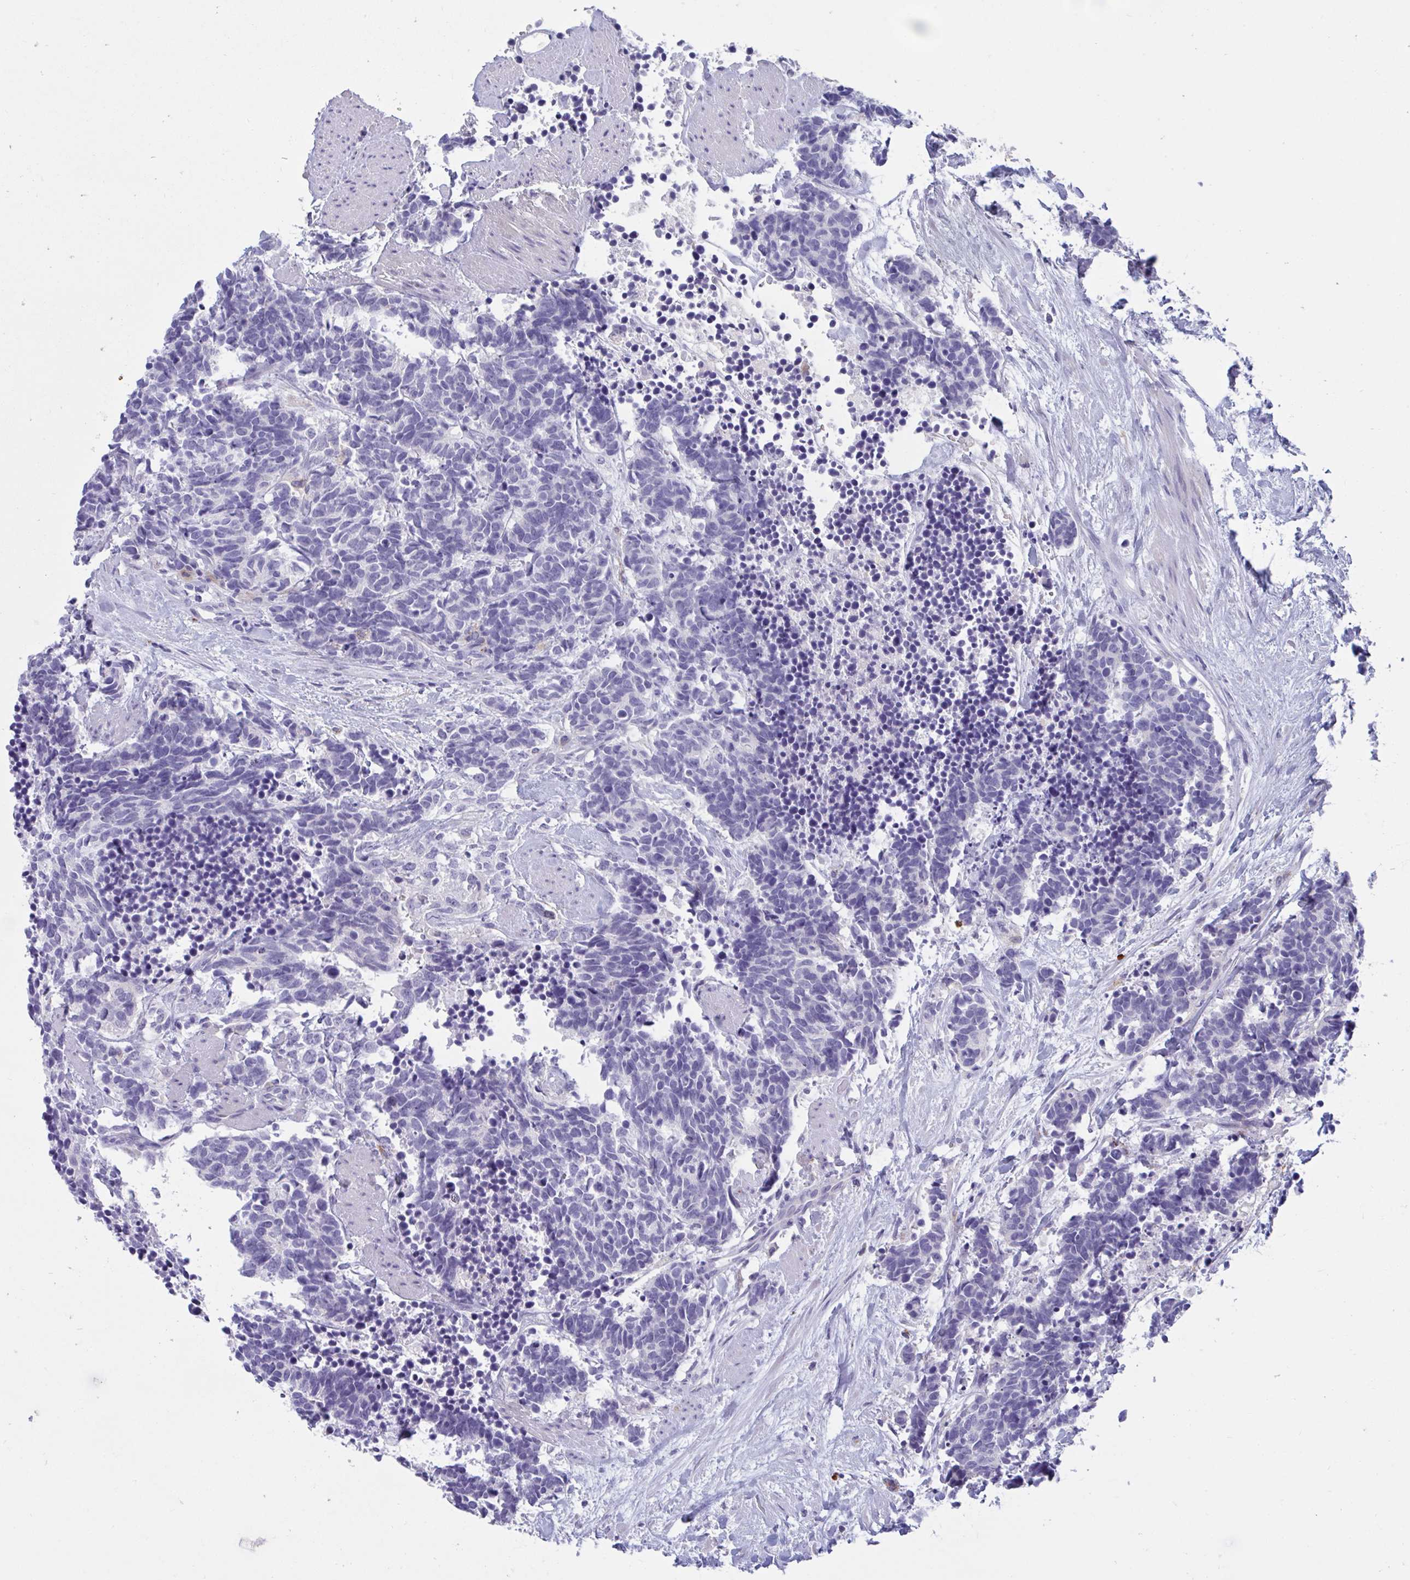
{"staining": {"intensity": "negative", "quantity": "none", "location": "none"}, "tissue": "carcinoid", "cell_type": "Tumor cells", "image_type": "cancer", "snomed": [{"axis": "morphology", "description": "Carcinoma, NOS"}, {"axis": "morphology", "description": "Carcinoid, malignant, NOS"}, {"axis": "topography", "description": "Prostate"}], "caption": "The image shows no staining of tumor cells in carcinoid.", "gene": "FAM219B", "patient": {"sex": "male", "age": 57}}